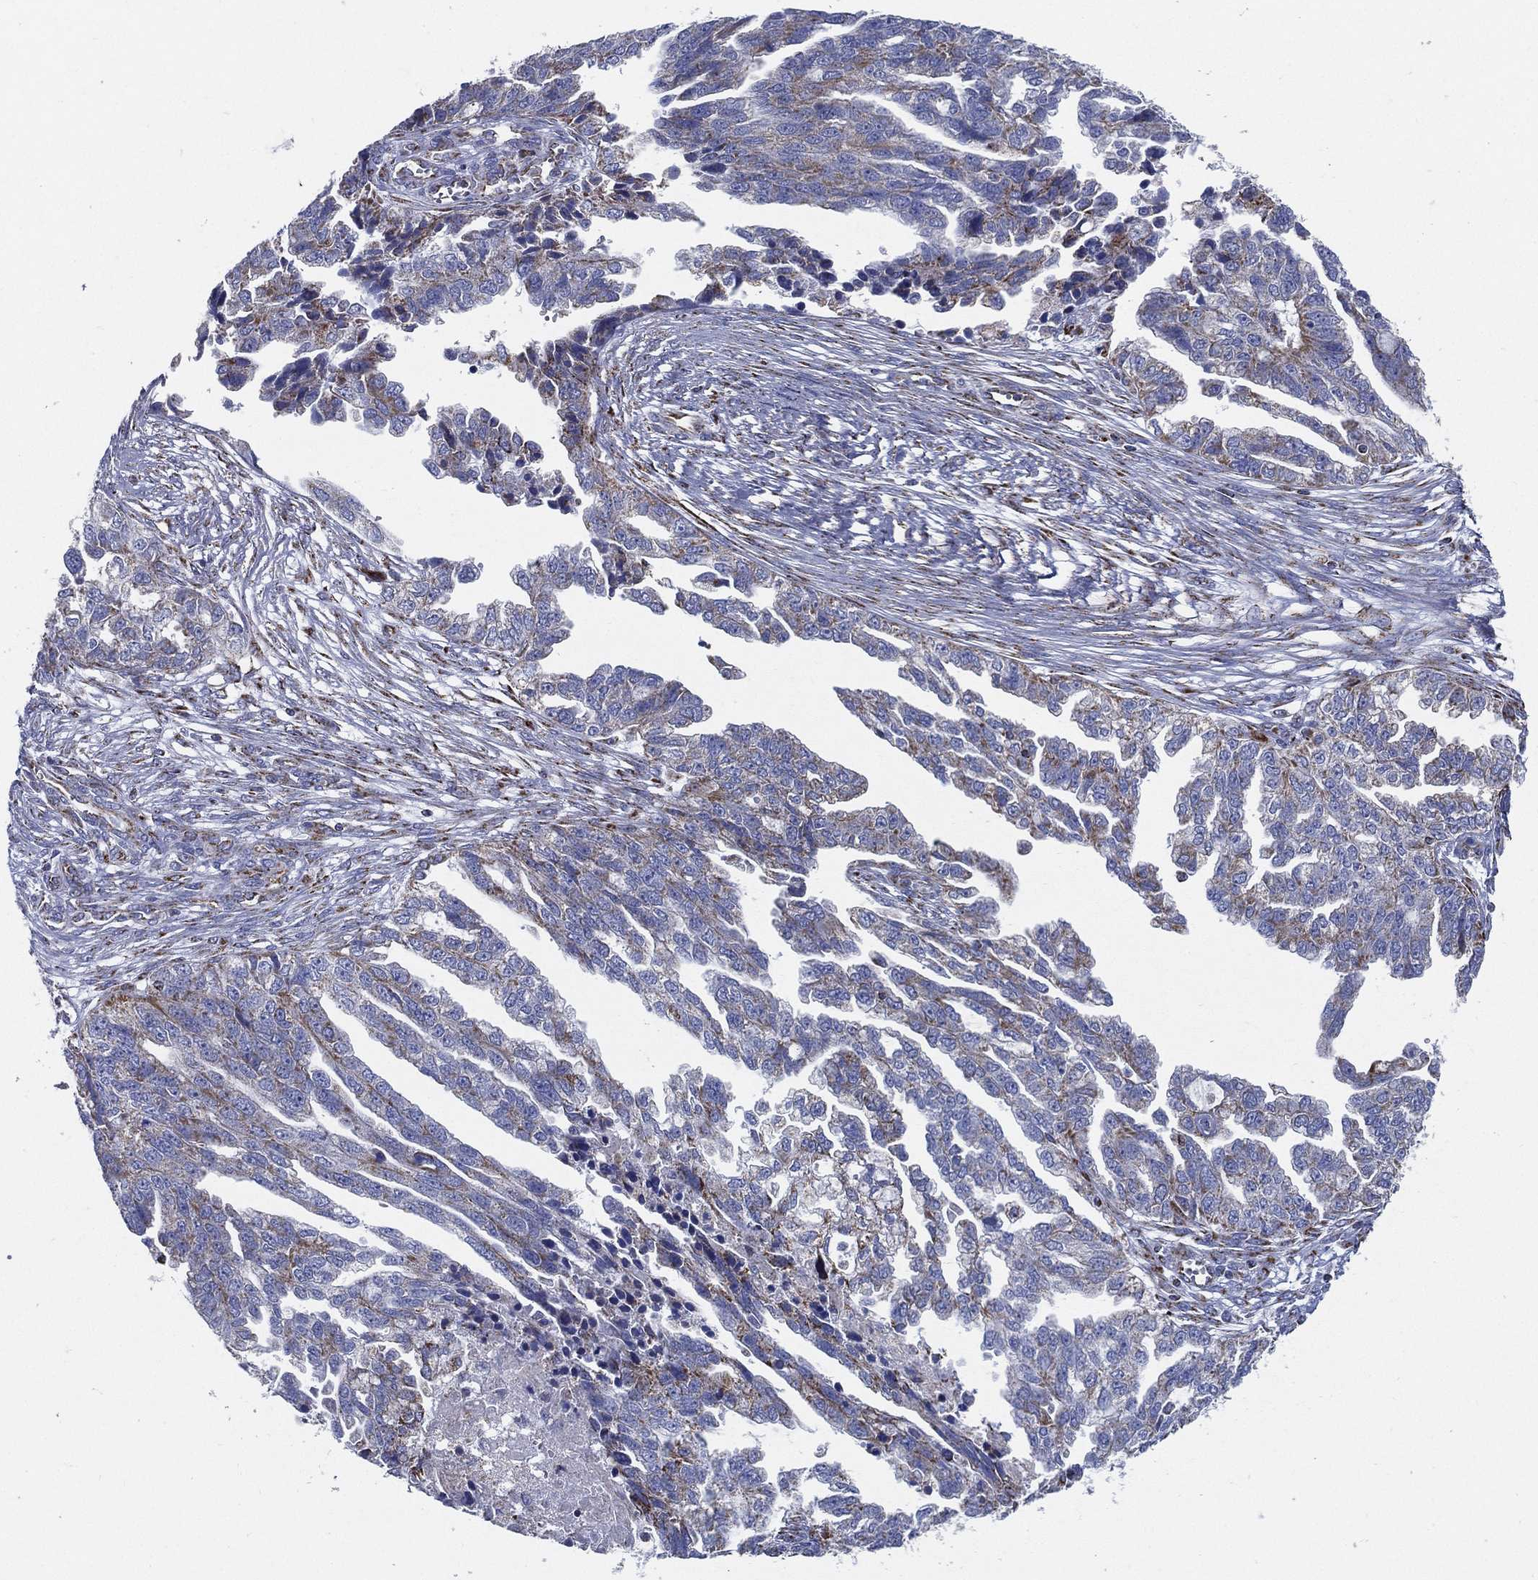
{"staining": {"intensity": "moderate", "quantity": "<25%", "location": "cytoplasmic/membranous"}, "tissue": "ovarian cancer", "cell_type": "Tumor cells", "image_type": "cancer", "snomed": [{"axis": "morphology", "description": "Cystadenocarcinoma, serous, NOS"}, {"axis": "topography", "description": "Ovary"}], "caption": "IHC of ovarian cancer displays low levels of moderate cytoplasmic/membranous expression in about <25% of tumor cells.", "gene": "SFXN1", "patient": {"sex": "female", "age": 51}}